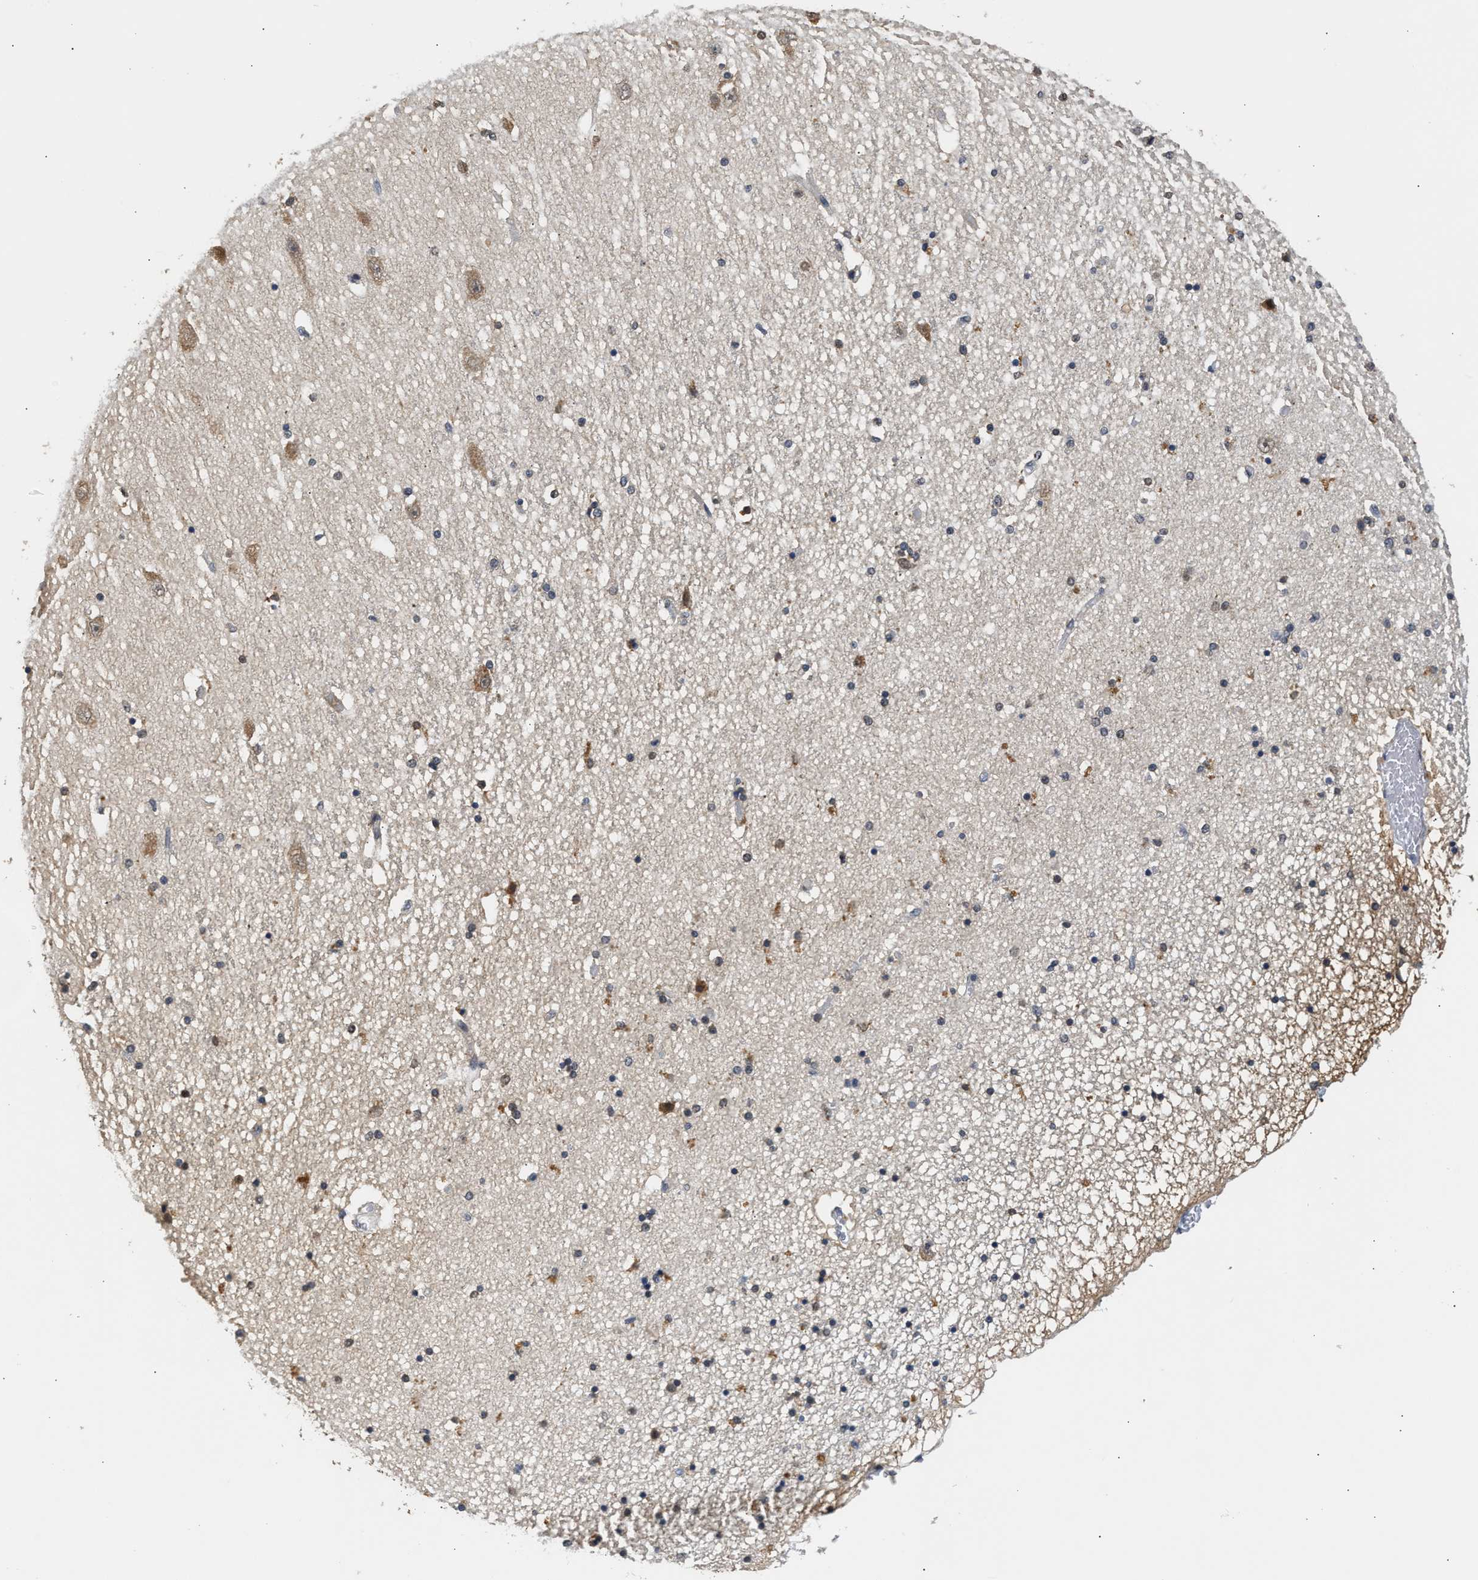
{"staining": {"intensity": "weak", "quantity": "<25%", "location": "cytoplasmic/membranous"}, "tissue": "hippocampus", "cell_type": "Glial cells", "image_type": "normal", "snomed": [{"axis": "morphology", "description": "Normal tissue, NOS"}, {"axis": "topography", "description": "Hippocampus"}], "caption": "Immunohistochemical staining of benign hippocampus demonstrates no significant staining in glial cells. (DAB (3,3'-diaminobenzidine) immunohistochemistry (IHC) visualized using brightfield microscopy, high magnification).", "gene": "PPM1L", "patient": {"sex": "female", "age": 54}}